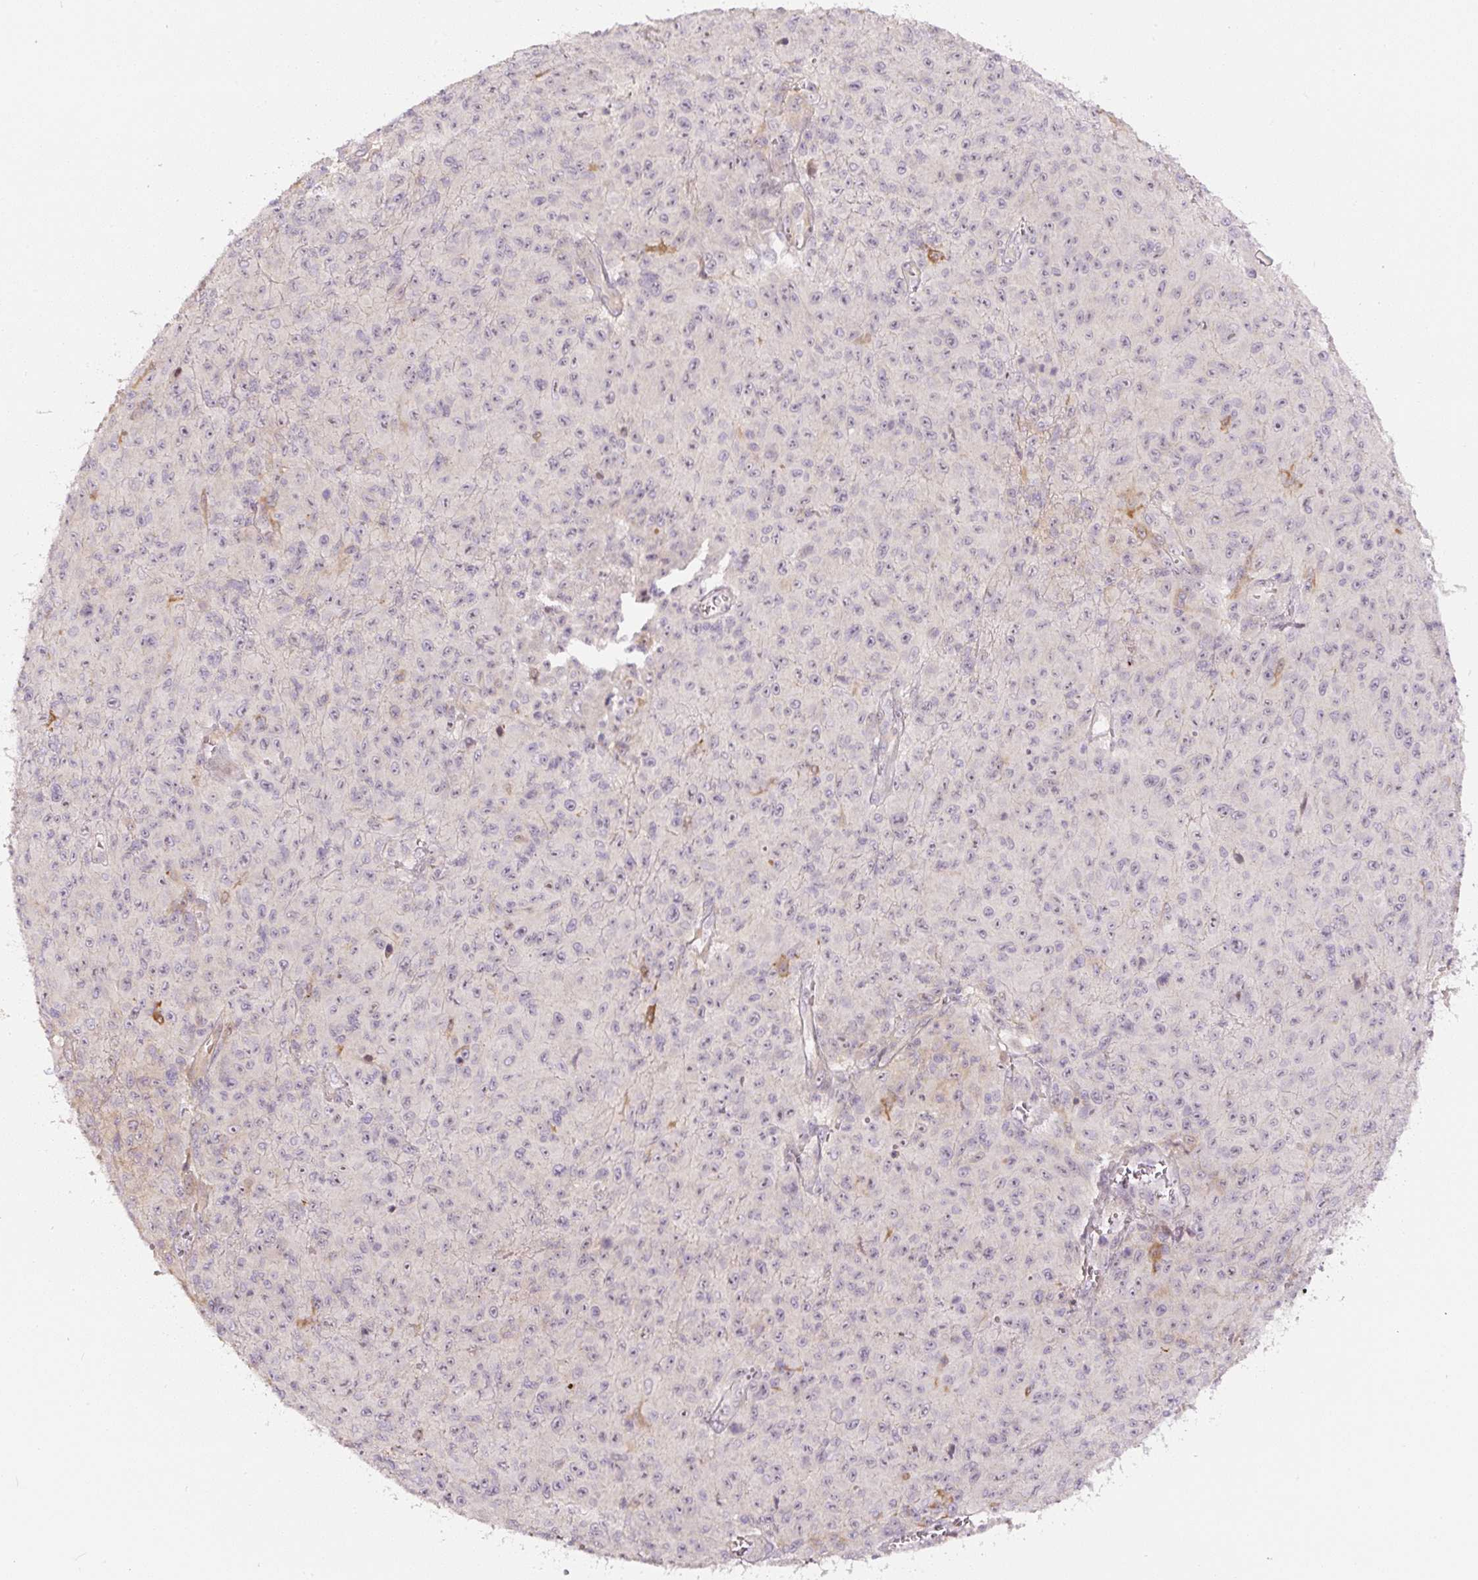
{"staining": {"intensity": "weak", "quantity": "<25%", "location": "nuclear"}, "tissue": "melanoma", "cell_type": "Tumor cells", "image_type": "cancer", "snomed": [{"axis": "morphology", "description": "Malignant melanoma, NOS"}, {"axis": "topography", "description": "Skin"}], "caption": "This histopathology image is of melanoma stained with immunohistochemistry to label a protein in brown with the nuclei are counter-stained blue. There is no positivity in tumor cells.", "gene": "PWWP3B", "patient": {"sex": "male", "age": 46}}